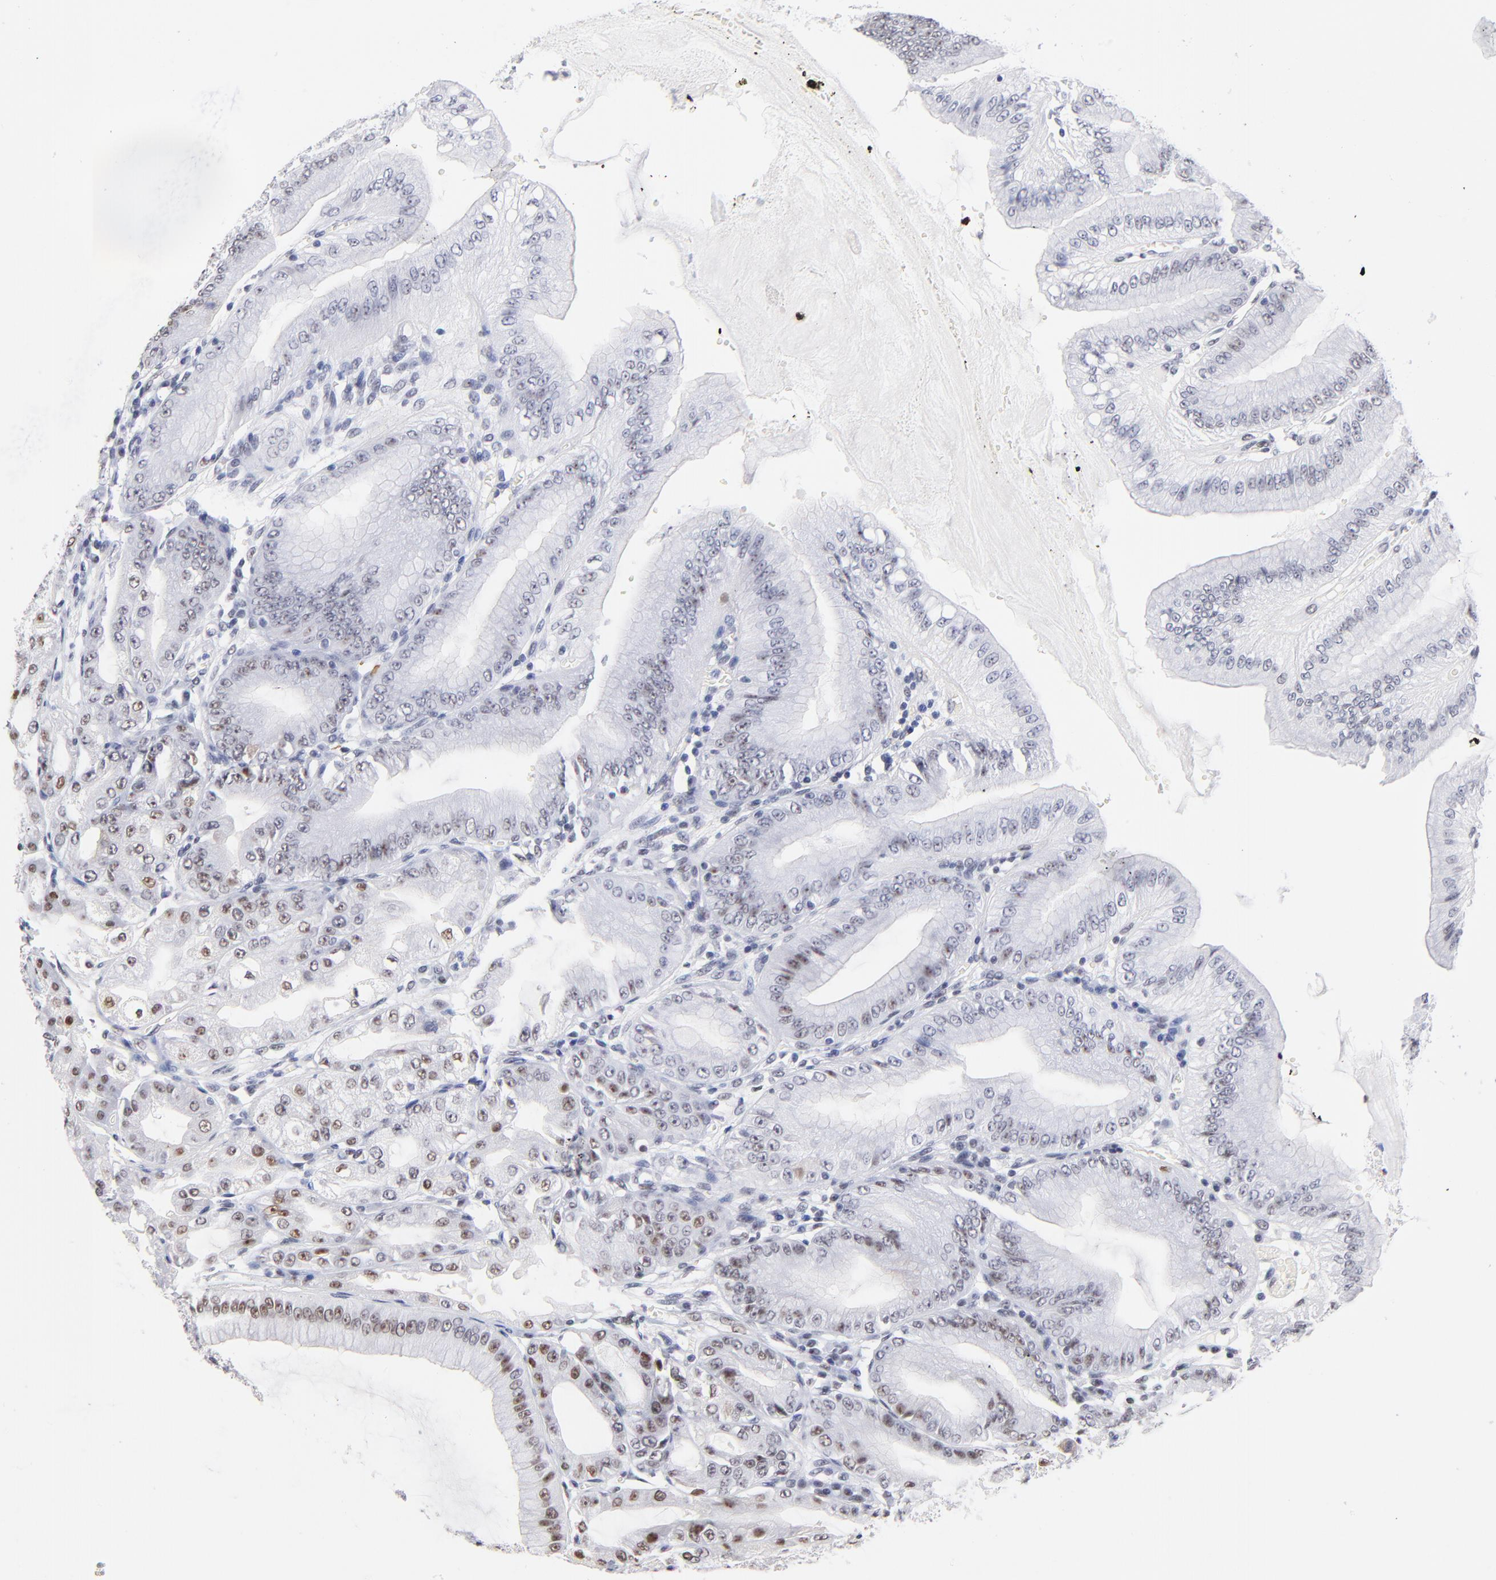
{"staining": {"intensity": "weak", "quantity": "<25%", "location": "nuclear"}, "tissue": "stomach", "cell_type": "Glandular cells", "image_type": "normal", "snomed": [{"axis": "morphology", "description": "Normal tissue, NOS"}, {"axis": "topography", "description": "Stomach, lower"}], "caption": "Immunohistochemistry image of normal stomach: human stomach stained with DAB shows no significant protein staining in glandular cells.", "gene": "ZNF74", "patient": {"sex": "male", "age": 71}}